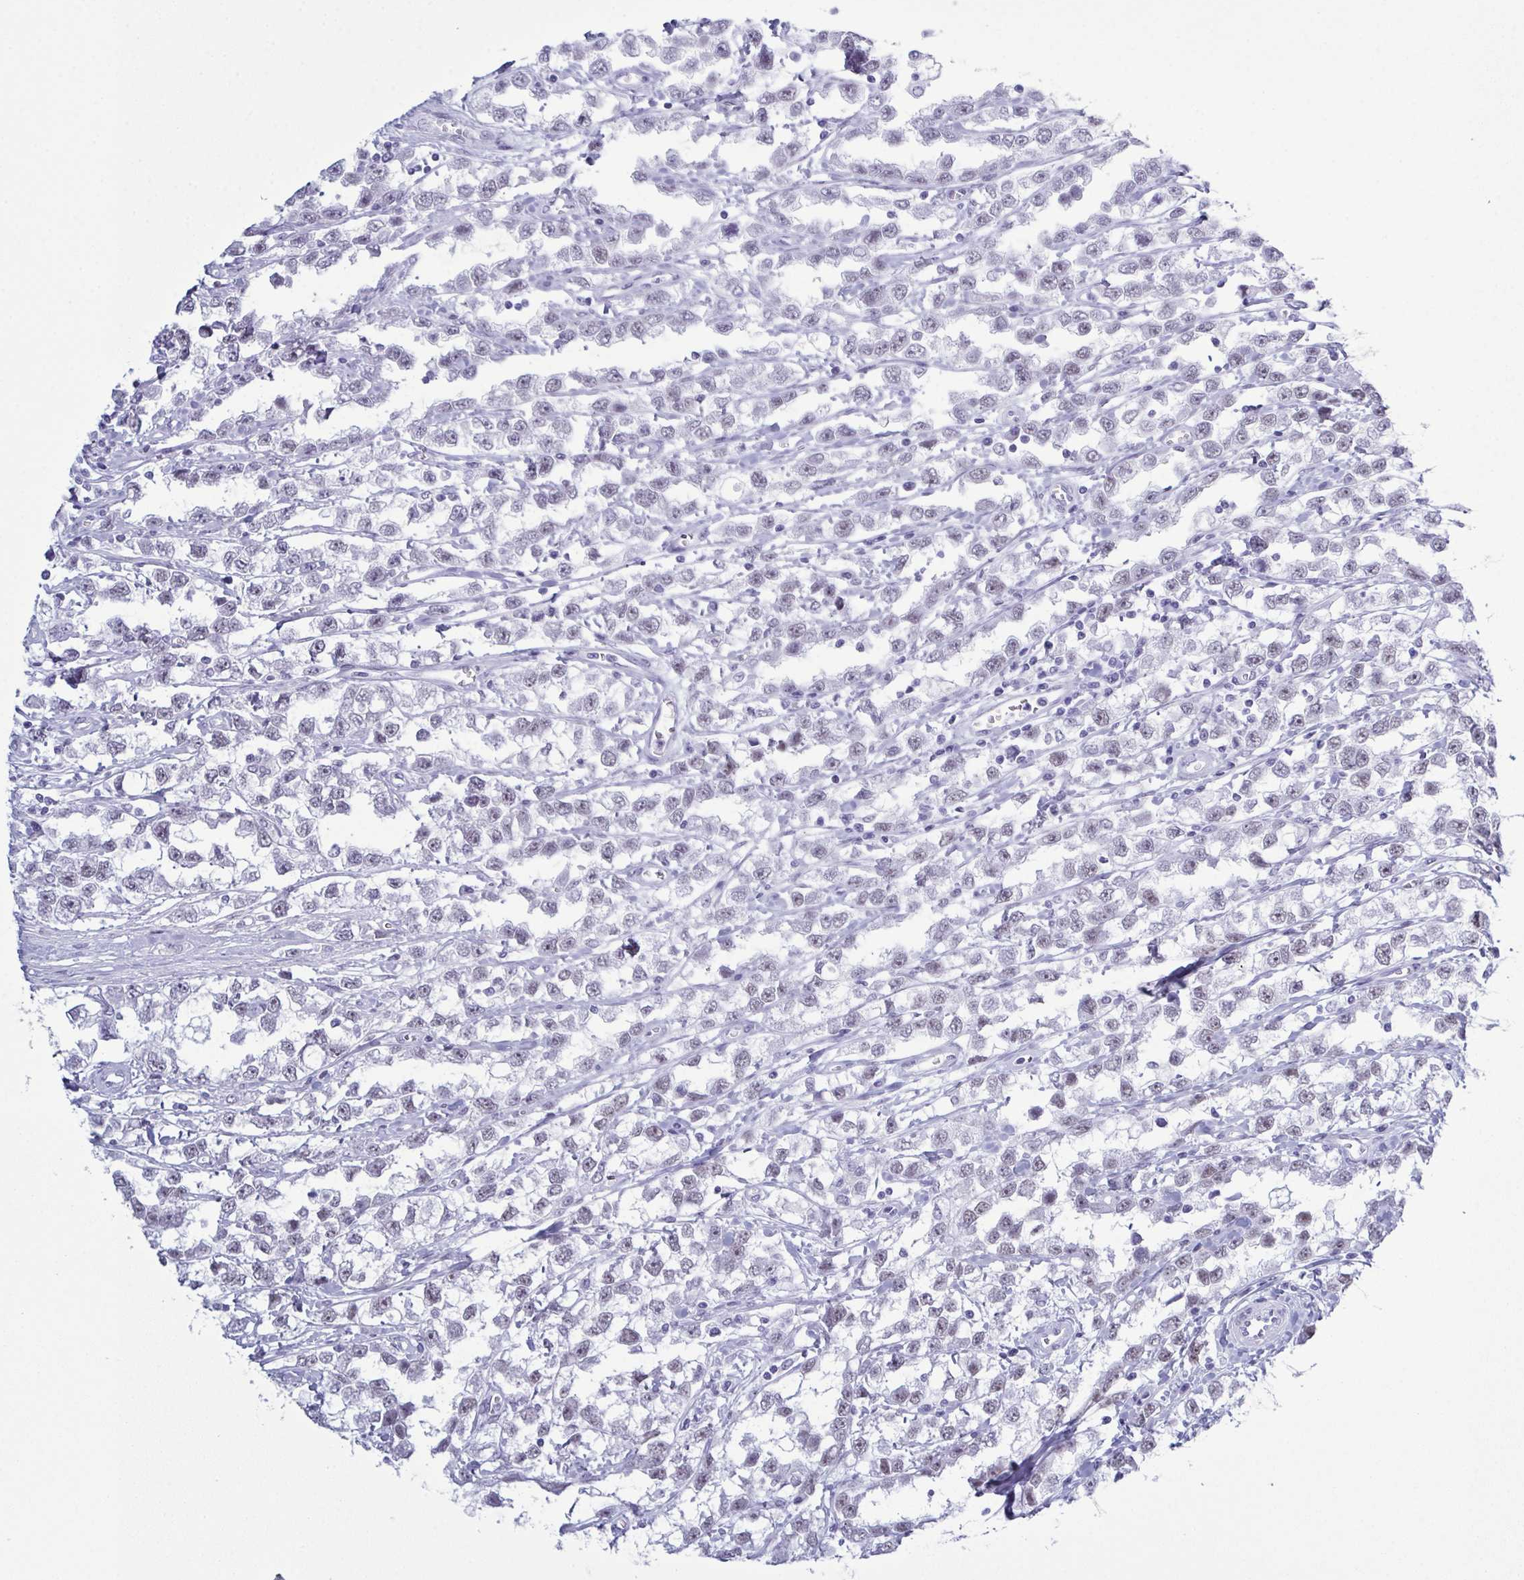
{"staining": {"intensity": "negative", "quantity": "none", "location": "none"}, "tissue": "testis cancer", "cell_type": "Tumor cells", "image_type": "cancer", "snomed": [{"axis": "morphology", "description": "Seminoma, NOS"}, {"axis": "topography", "description": "Testis"}], "caption": "This is an immunohistochemistry (IHC) micrograph of human testis cancer. There is no expression in tumor cells.", "gene": "SUGP2", "patient": {"sex": "male", "age": 34}}